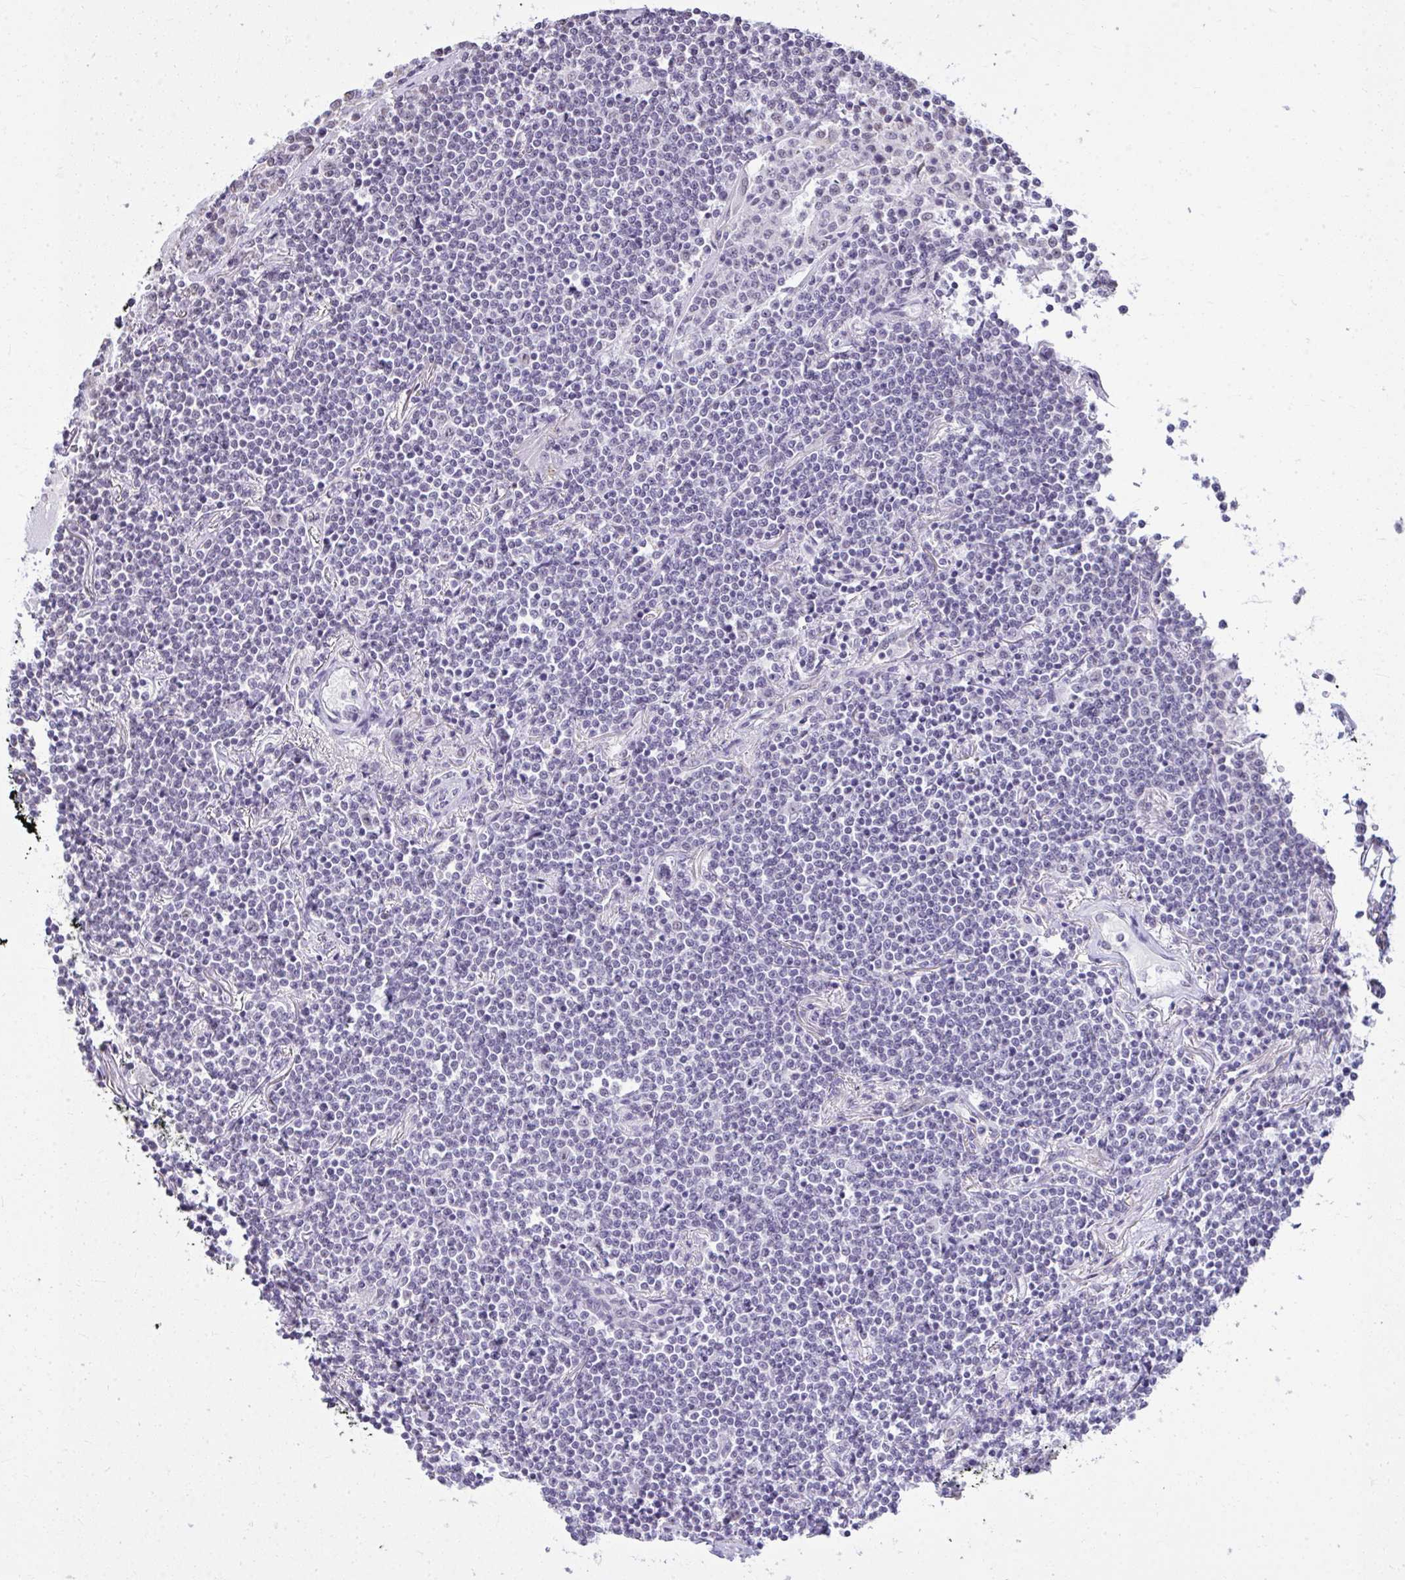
{"staining": {"intensity": "negative", "quantity": "none", "location": "none"}, "tissue": "lymphoma", "cell_type": "Tumor cells", "image_type": "cancer", "snomed": [{"axis": "morphology", "description": "Malignant lymphoma, non-Hodgkin's type, Low grade"}, {"axis": "topography", "description": "Lung"}], "caption": "Lymphoma stained for a protein using immunohistochemistry (IHC) reveals no staining tumor cells.", "gene": "NPPA", "patient": {"sex": "female", "age": 71}}